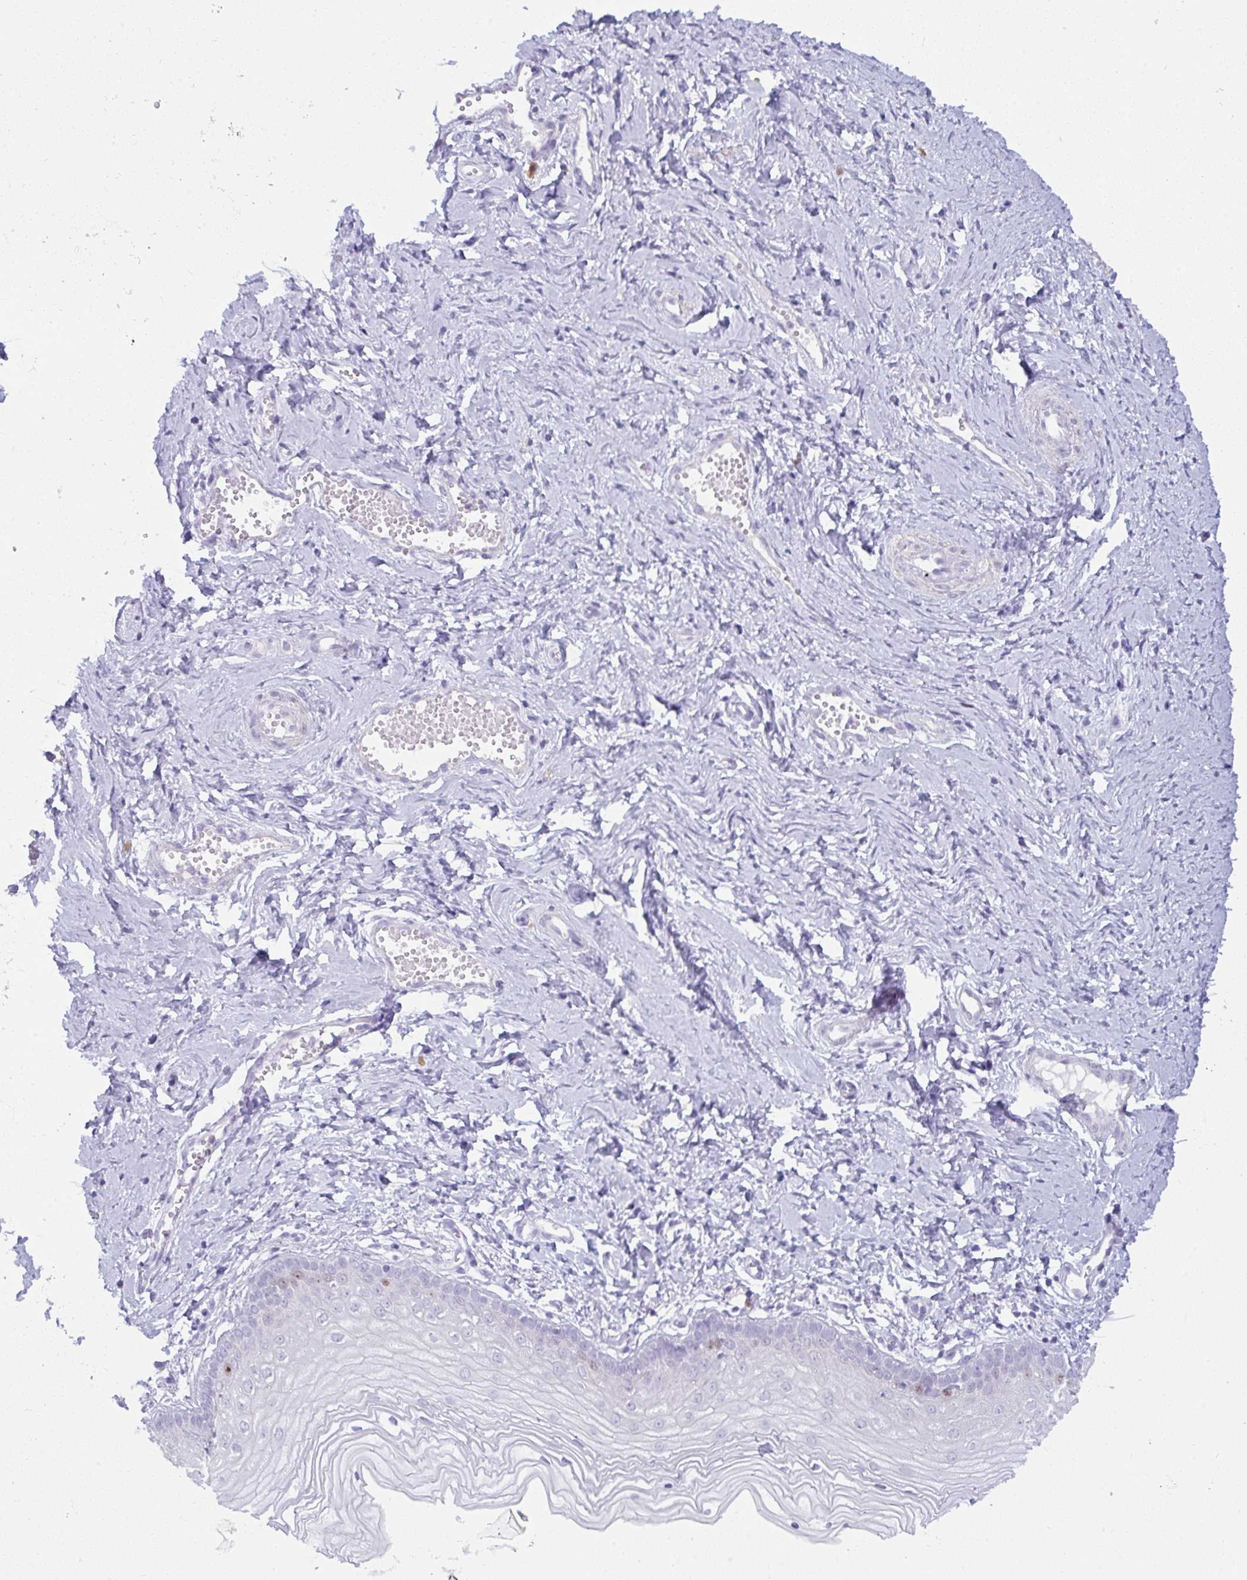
{"staining": {"intensity": "moderate", "quantity": "<25%", "location": "nuclear"}, "tissue": "vagina", "cell_type": "Squamous epithelial cells", "image_type": "normal", "snomed": [{"axis": "morphology", "description": "Normal tissue, NOS"}, {"axis": "topography", "description": "Vagina"}], "caption": "Immunohistochemical staining of benign vagina shows <25% levels of moderate nuclear protein positivity in about <25% of squamous epithelial cells.", "gene": "SUZ12", "patient": {"sex": "female", "age": 38}}